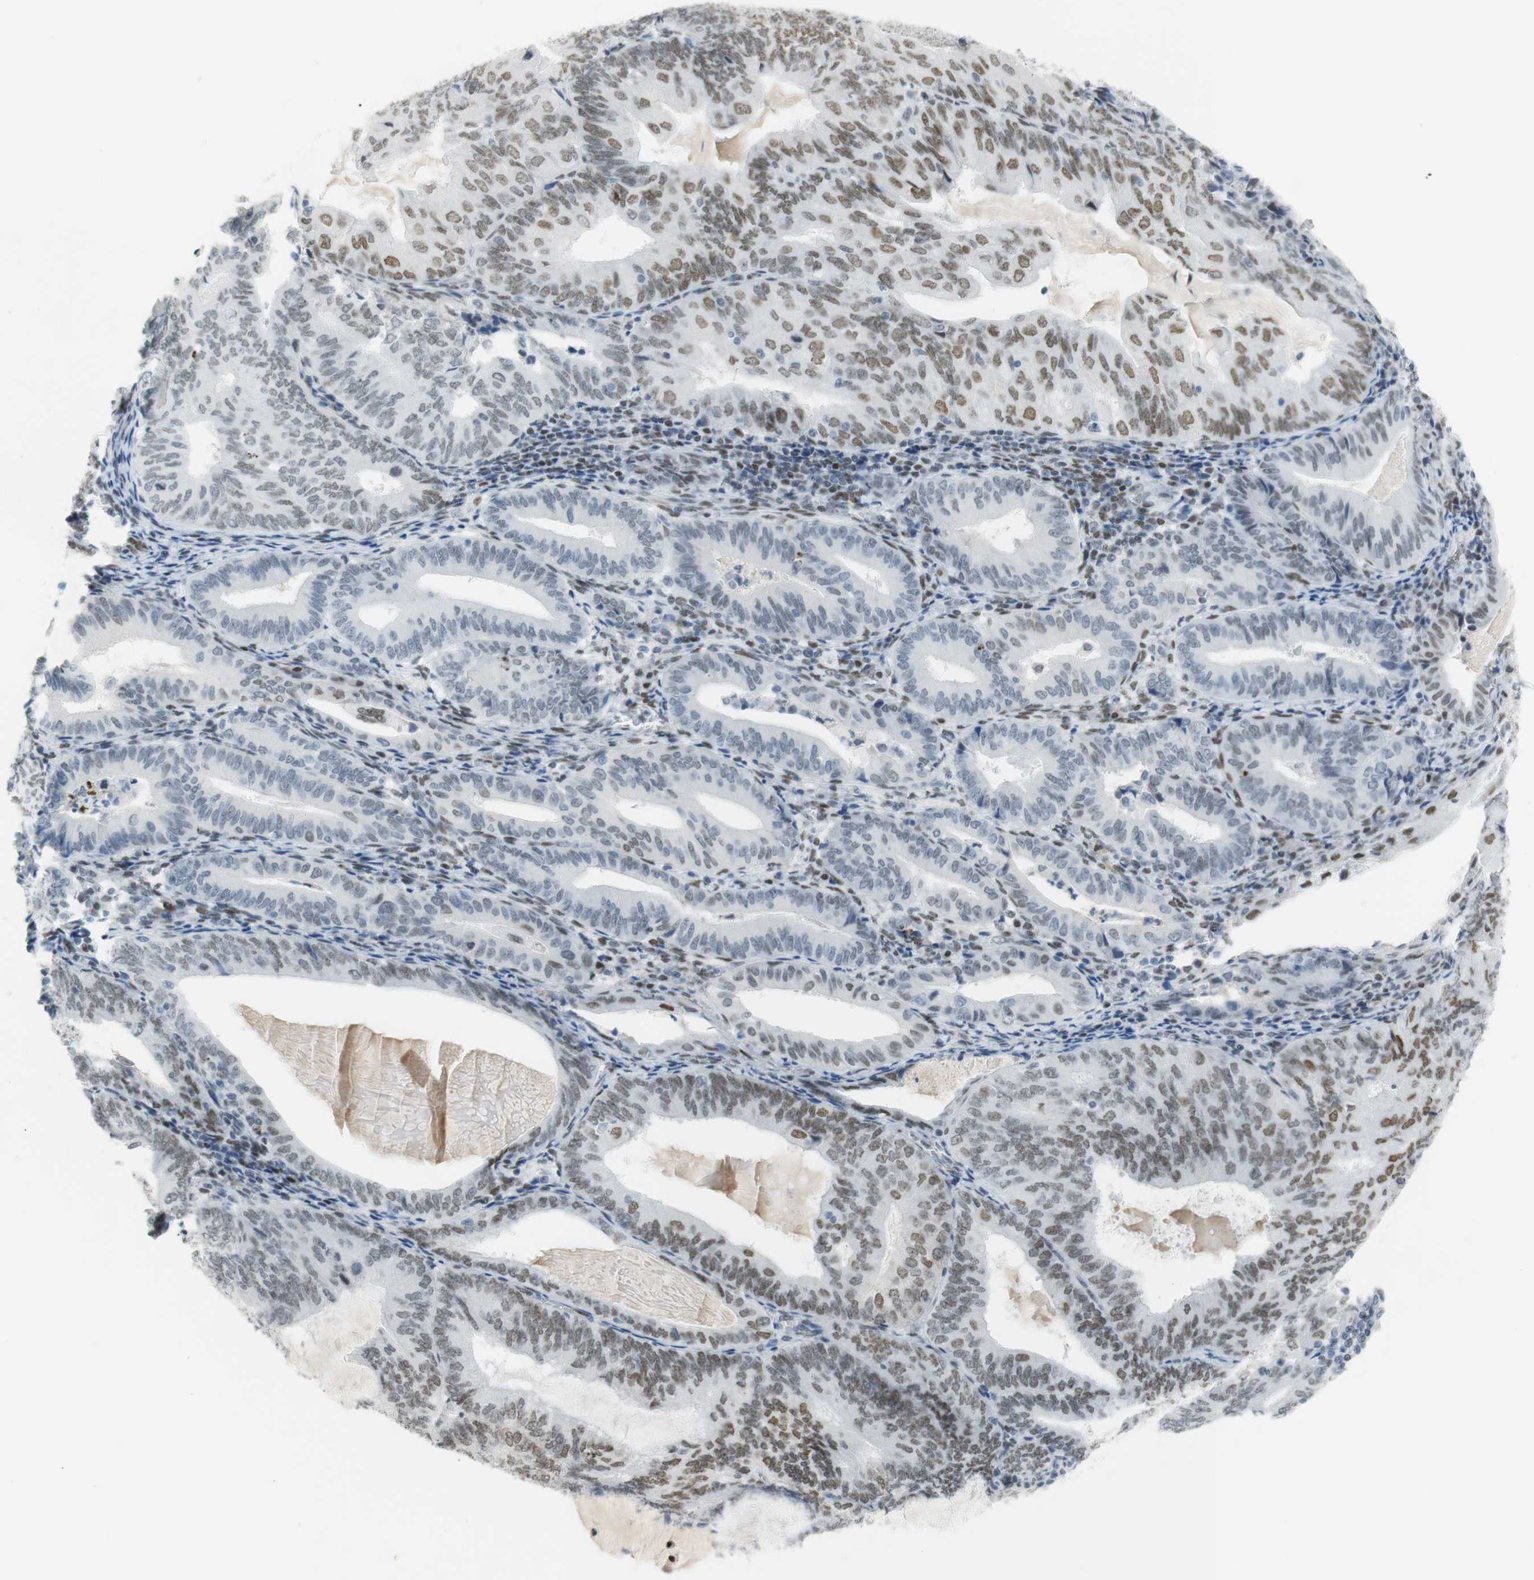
{"staining": {"intensity": "moderate", "quantity": "25%-75%", "location": "nuclear"}, "tissue": "endometrial cancer", "cell_type": "Tumor cells", "image_type": "cancer", "snomed": [{"axis": "morphology", "description": "Adenocarcinoma, NOS"}, {"axis": "topography", "description": "Endometrium"}], "caption": "Immunohistochemical staining of human adenocarcinoma (endometrial) reveals medium levels of moderate nuclear staining in approximately 25%-75% of tumor cells. (brown staining indicates protein expression, while blue staining denotes nuclei).", "gene": "BMI1", "patient": {"sex": "female", "age": 81}}